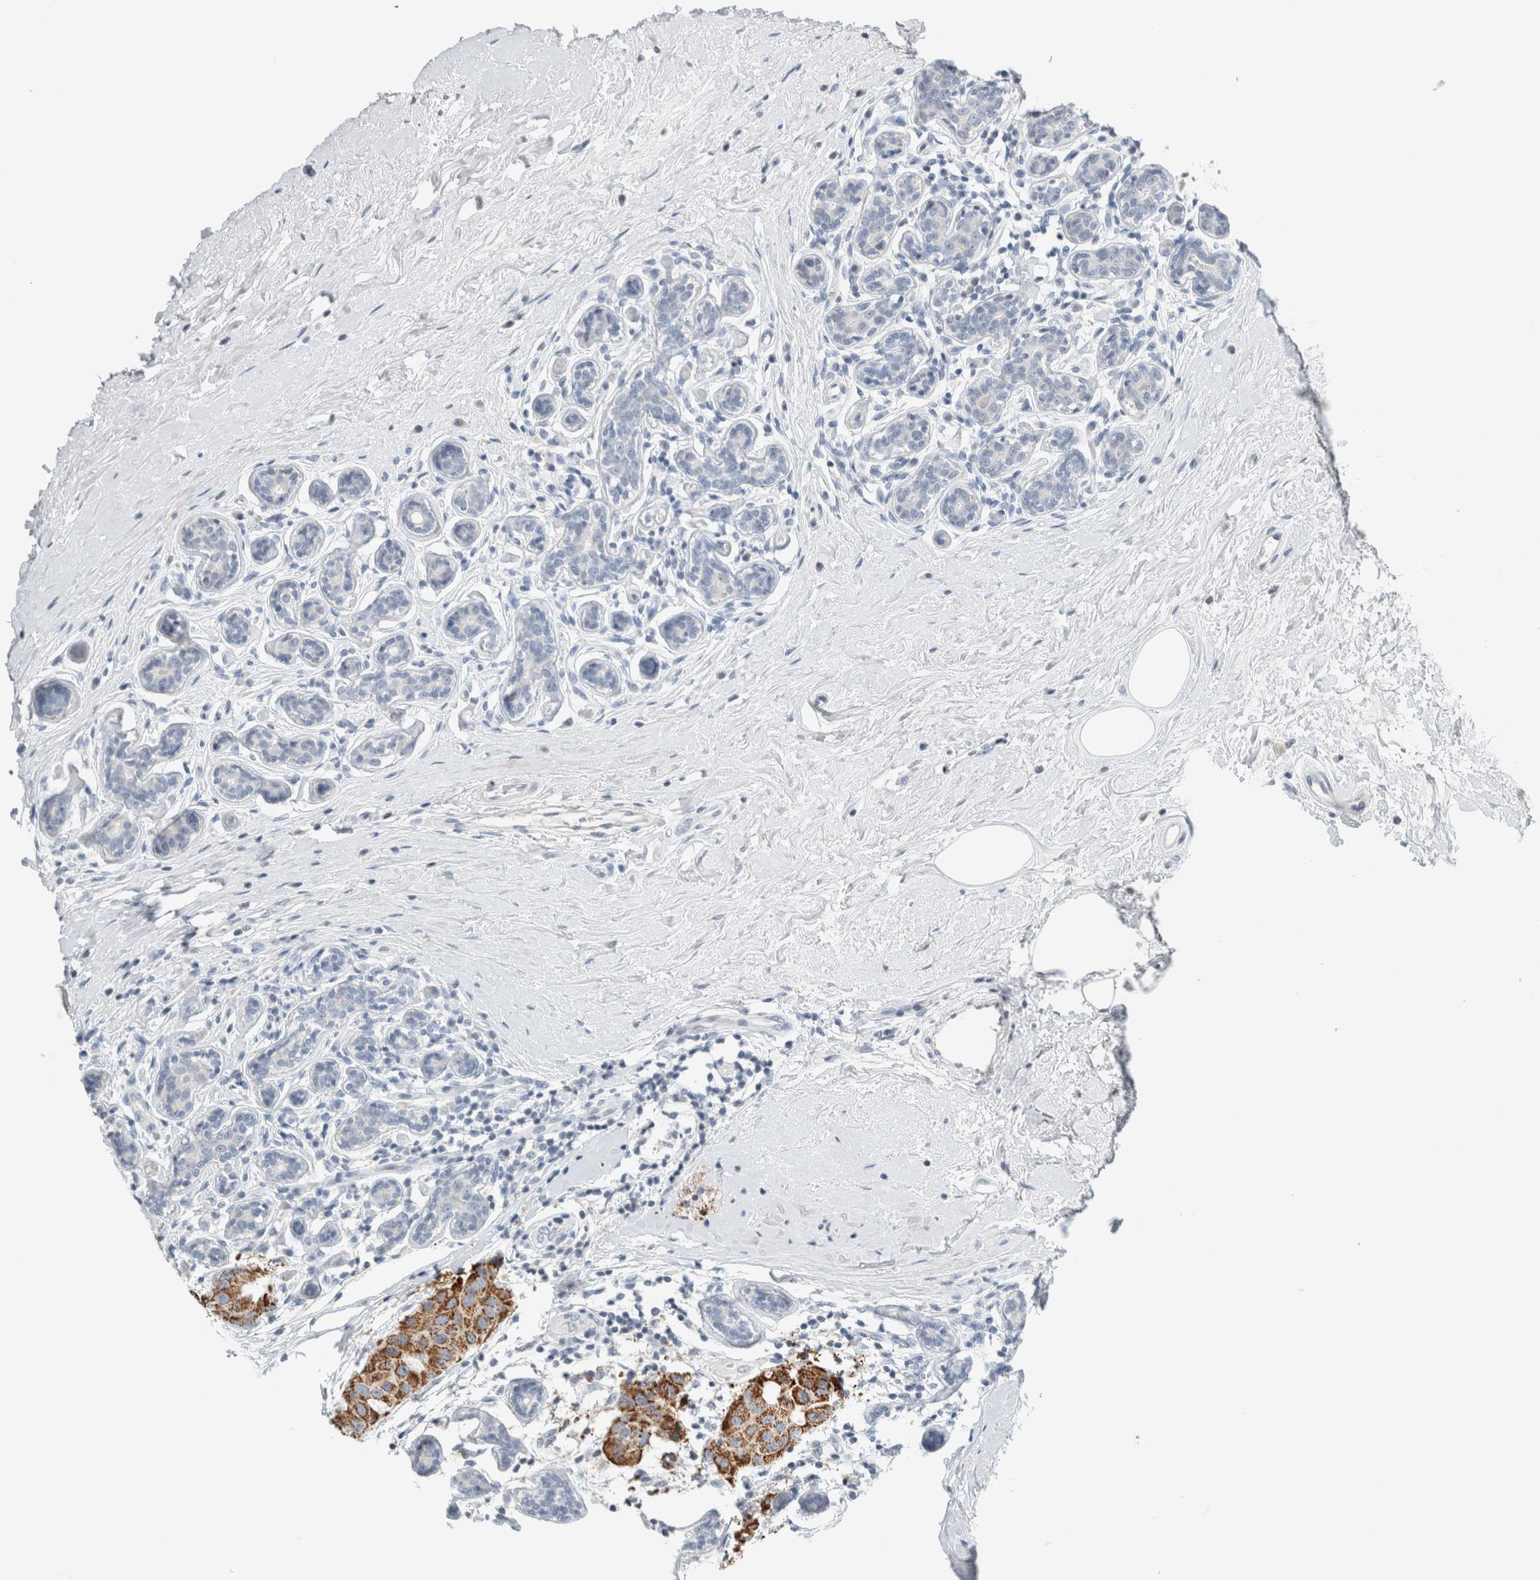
{"staining": {"intensity": "moderate", "quantity": ">75%", "location": "cytoplasmic/membranous"}, "tissue": "breast cancer", "cell_type": "Tumor cells", "image_type": "cancer", "snomed": [{"axis": "morphology", "description": "Normal tissue, NOS"}, {"axis": "morphology", "description": "Duct carcinoma"}, {"axis": "topography", "description": "Breast"}], "caption": "The image displays a brown stain indicating the presence of a protein in the cytoplasmic/membranous of tumor cells in intraductal carcinoma (breast).", "gene": "CRAT", "patient": {"sex": "female", "age": 39}}